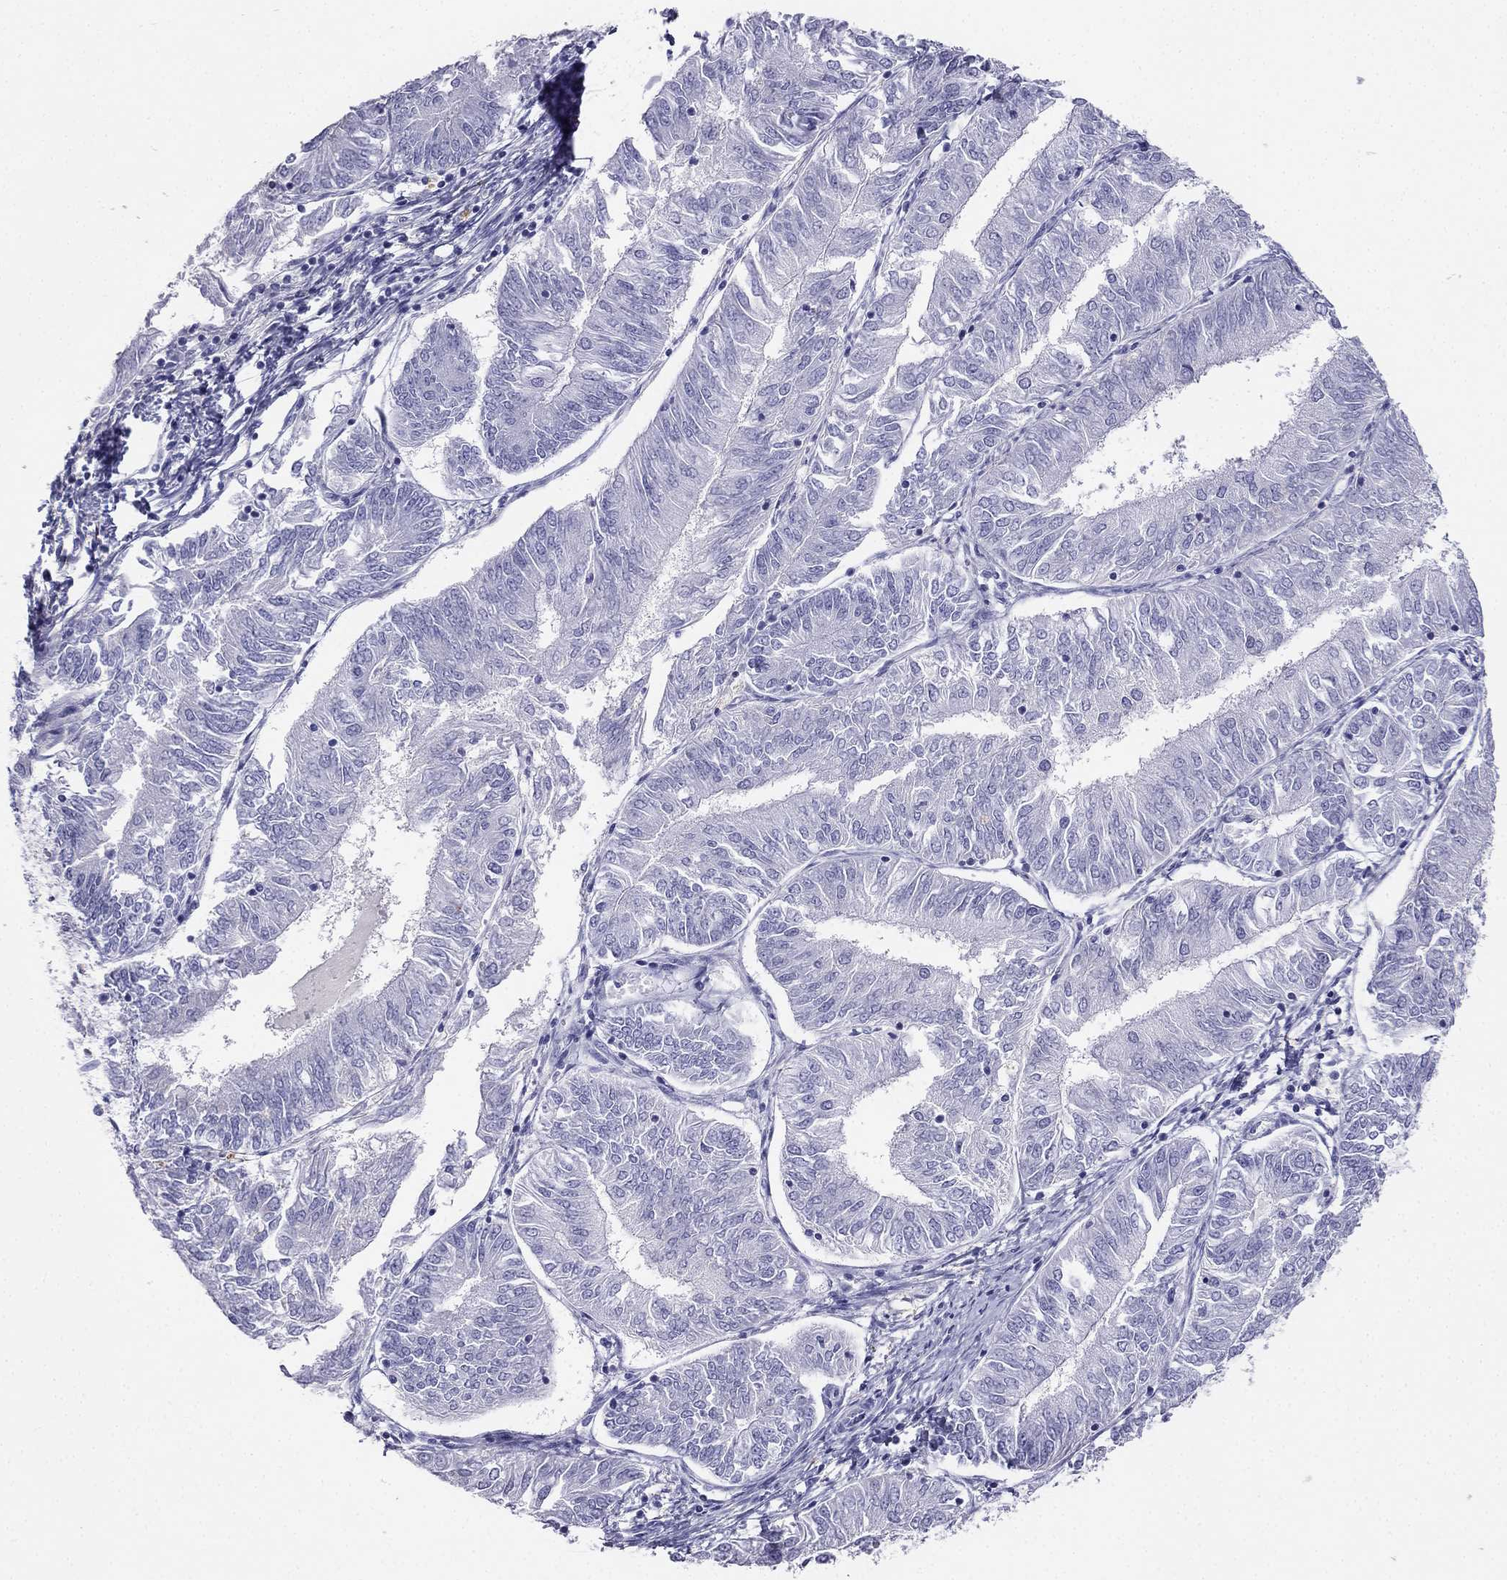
{"staining": {"intensity": "negative", "quantity": "none", "location": "none"}, "tissue": "endometrial cancer", "cell_type": "Tumor cells", "image_type": "cancer", "snomed": [{"axis": "morphology", "description": "Adenocarcinoma, NOS"}, {"axis": "topography", "description": "Endometrium"}], "caption": "IHC image of endometrial cancer (adenocarcinoma) stained for a protein (brown), which demonstrates no staining in tumor cells. (DAB immunohistochemistry (IHC) visualized using brightfield microscopy, high magnification).", "gene": "ALOXE3", "patient": {"sex": "female", "age": 58}}